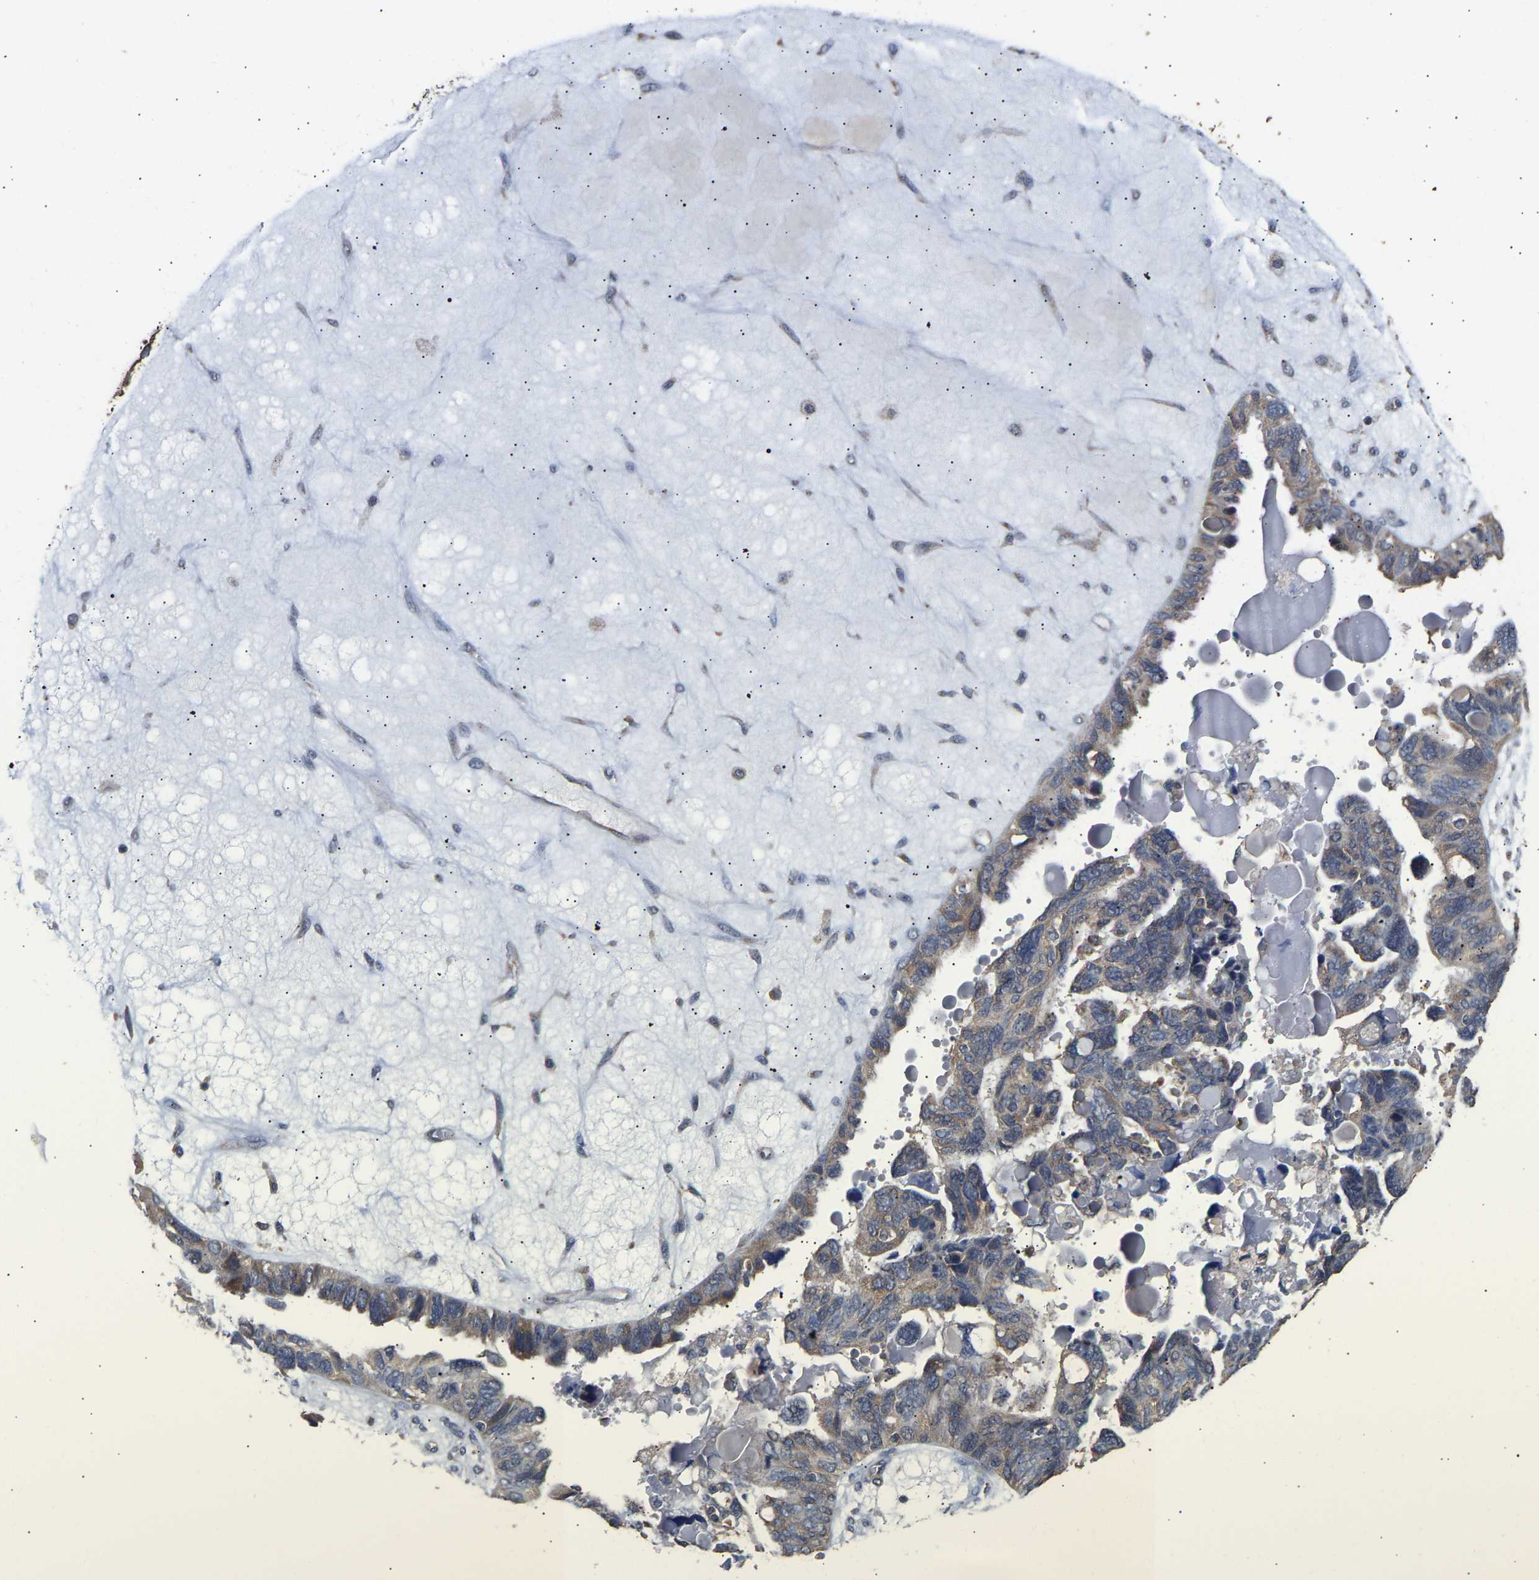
{"staining": {"intensity": "moderate", "quantity": ">75%", "location": "cytoplasmic/membranous"}, "tissue": "ovarian cancer", "cell_type": "Tumor cells", "image_type": "cancer", "snomed": [{"axis": "morphology", "description": "Cystadenocarcinoma, serous, NOS"}, {"axis": "topography", "description": "Ovary"}], "caption": "Tumor cells show moderate cytoplasmic/membranous staining in about >75% of cells in serous cystadenocarcinoma (ovarian). Immunohistochemistry stains the protein in brown and the nuclei are stained blue.", "gene": "ZNF26", "patient": {"sex": "female", "age": 79}}